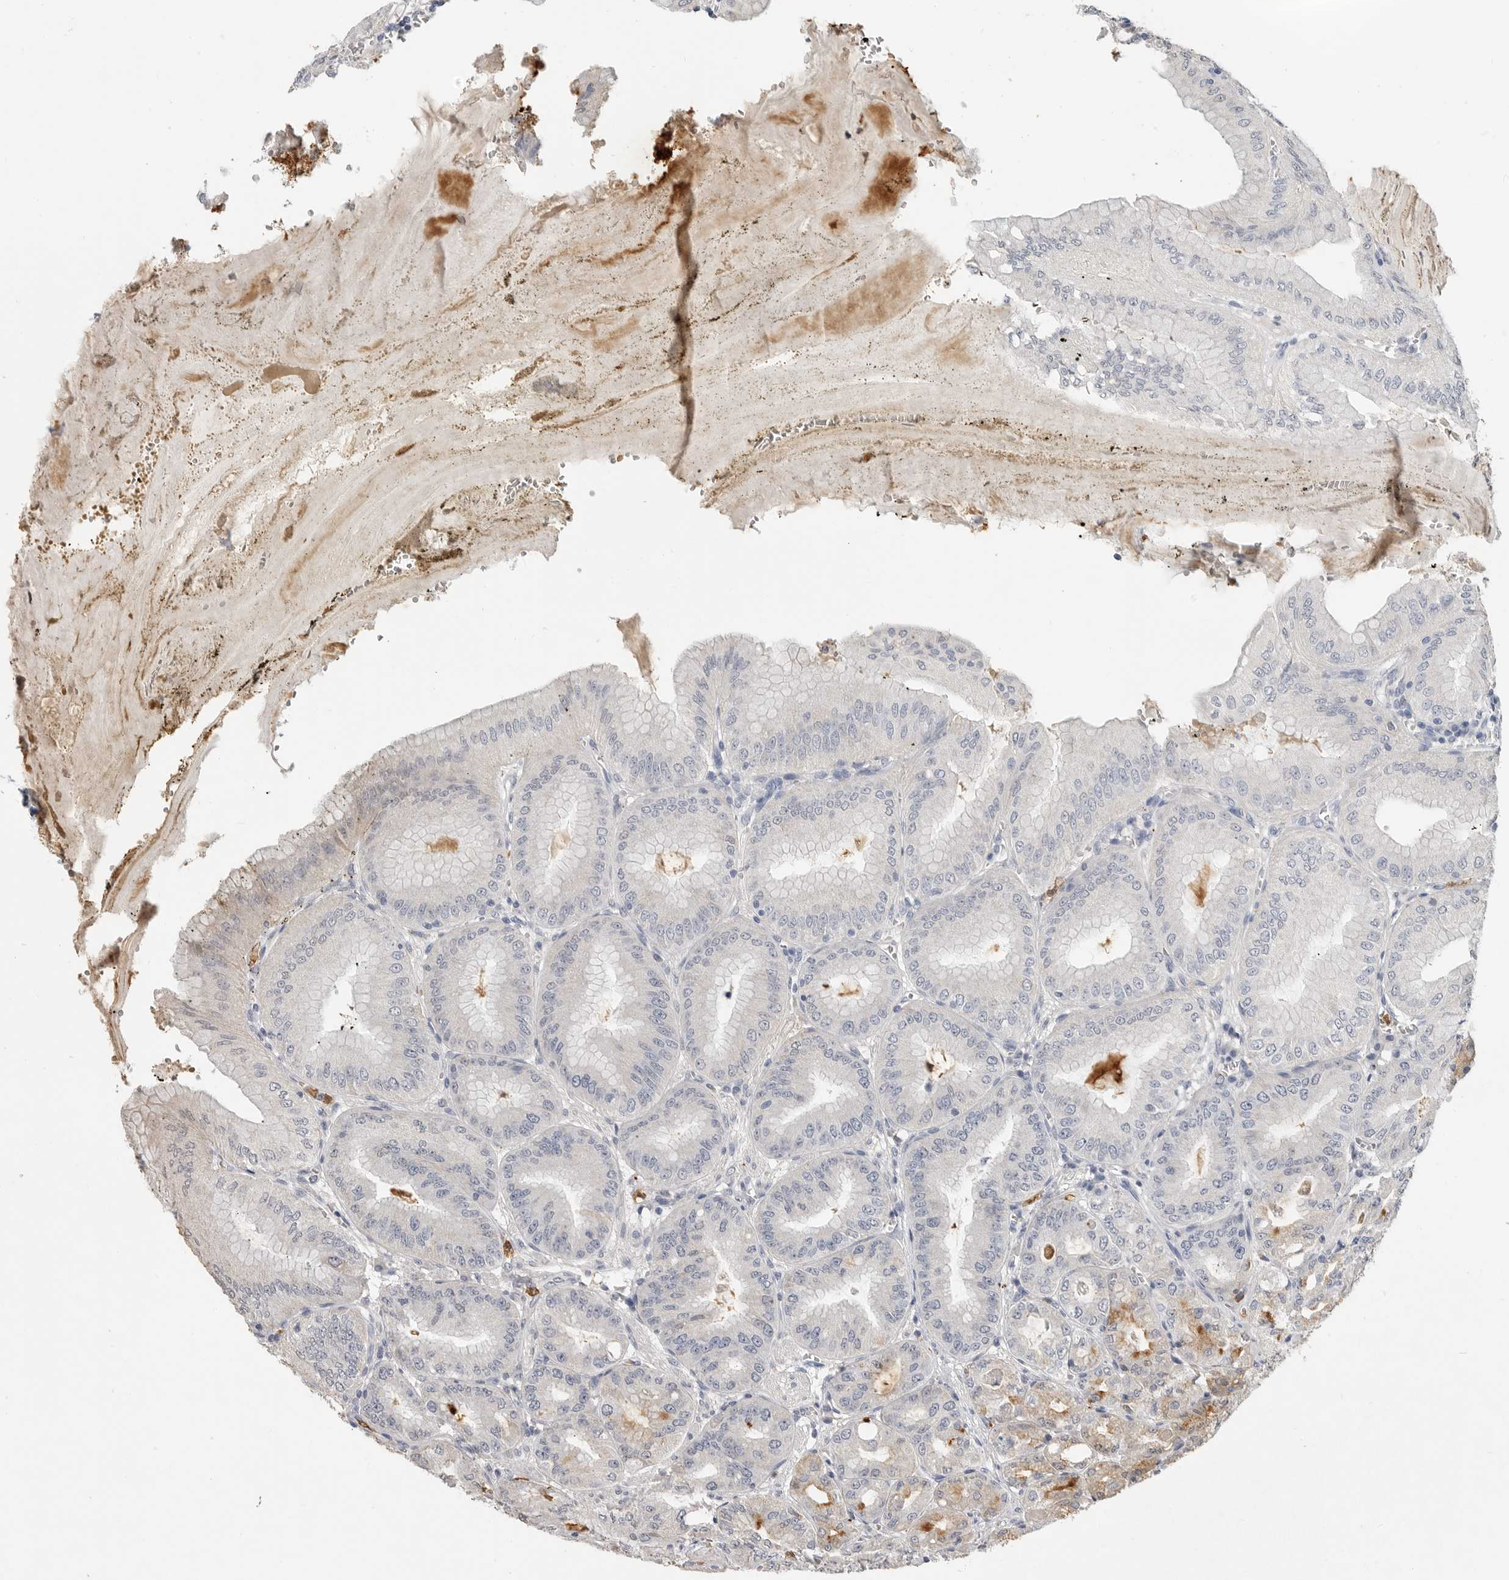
{"staining": {"intensity": "weak", "quantity": "<25%", "location": "cytoplasmic/membranous"}, "tissue": "stomach", "cell_type": "Glandular cells", "image_type": "normal", "snomed": [{"axis": "morphology", "description": "Normal tissue, NOS"}, {"axis": "topography", "description": "Stomach, lower"}], "caption": "Normal stomach was stained to show a protein in brown. There is no significant expression in glandular cells.", "gene": "LTBR", "patient": {"sex": "male", "age": 71}}